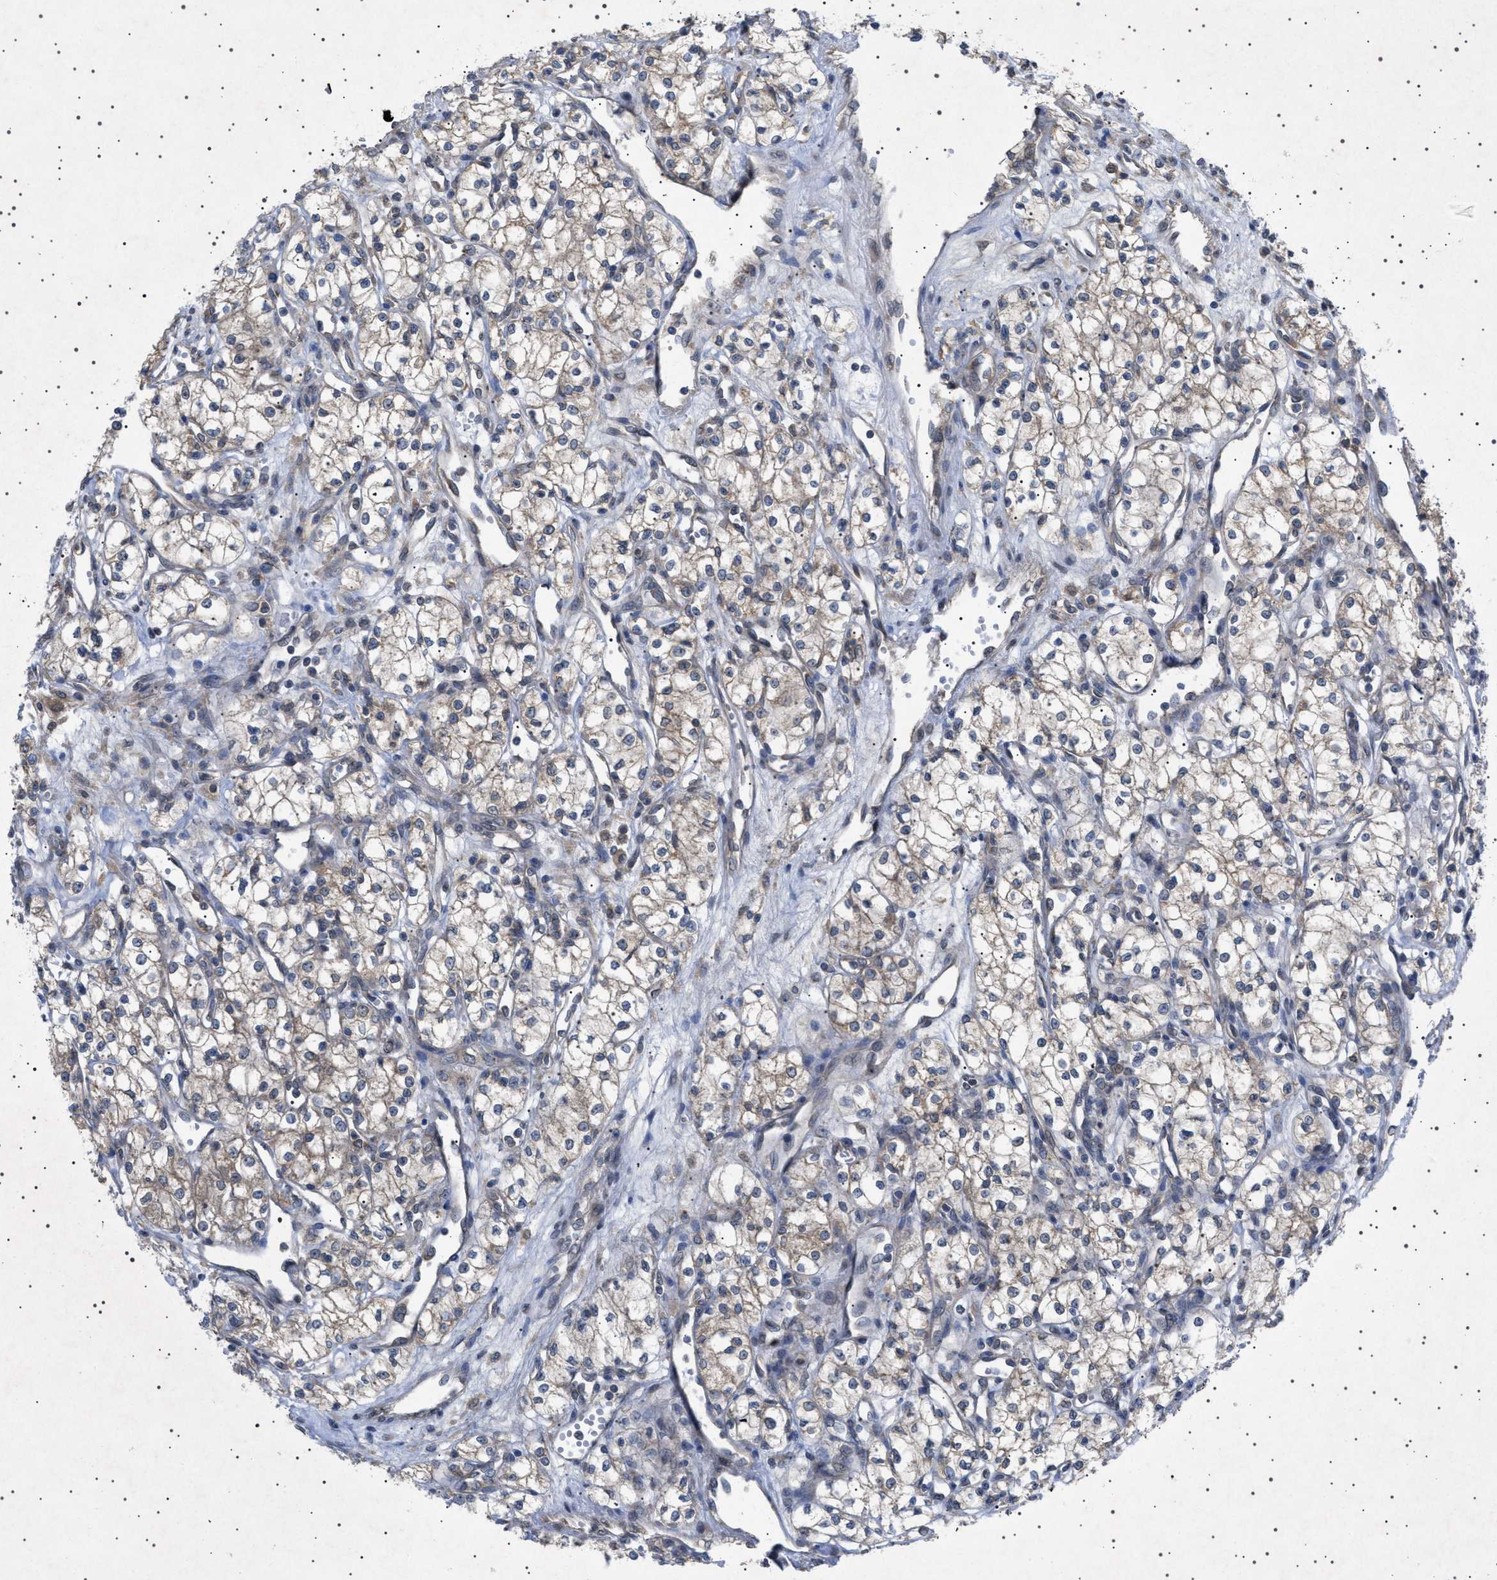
{"staining": {"intensity": "weak", "quantity": "<25%", "location": "cytoplasmic/membranous"}, "tissue": "renal cancer", "cell_type": "Tumor cells", "image_type": "cancer", "snomed": [{"axis": "morphology", "description": "Adenocarcinoma, NOS"}, {"axis": "topography", "description": "Kidney"}], "caption": "The immunohistochemistry (IHC) photomicrograph has no significant positivity in tumor cells of renal cancer tissue.", "gene": "NUP93", "patient": {"sex": "male", "age": 59}}